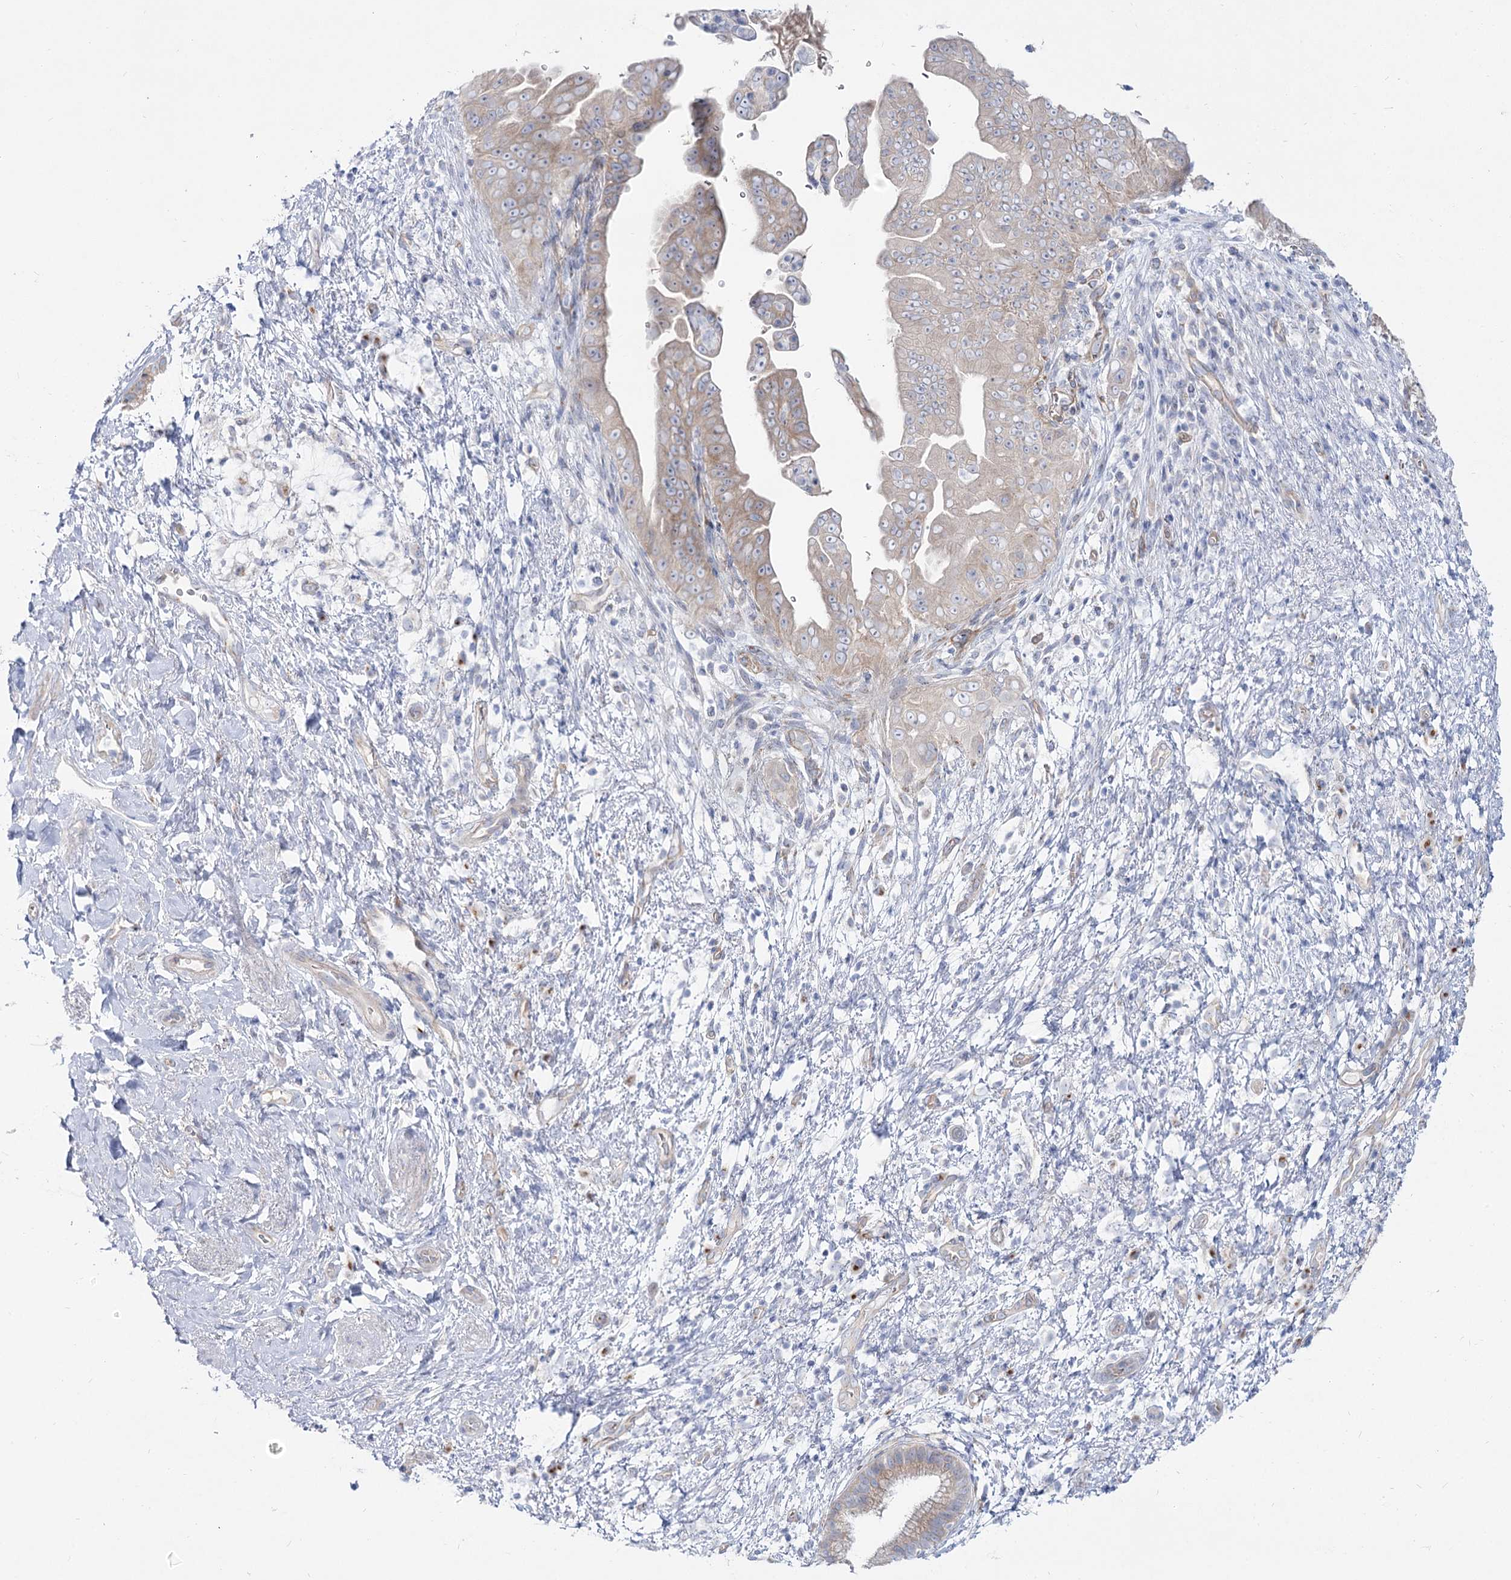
{"staining": {"intensity": "weak", "quantity": "25%-75%", "location": "cytoplasmic/membranous"}, "tissue": "pancreatic cancer", "cell_type": "Tumor cells", "image_type": "cancer", "snomed": [{"axis": "morphology", "description": "Adenocarcinoma, NOS"}, {"axis": "topography", "description": "Pancreas"}], "caption": "Immunohistochemistry of human pancreatic cancer exhibits low levels of weak cytoplasmic/membranous staining in approximately 25%-75% of tumor cells. (DAB (3,3'-diaminobenzidine) IHC with brightfield microscopy, high magnification).", "gene": "SUOX", "patient": {"sex": "female", "age": 78}}